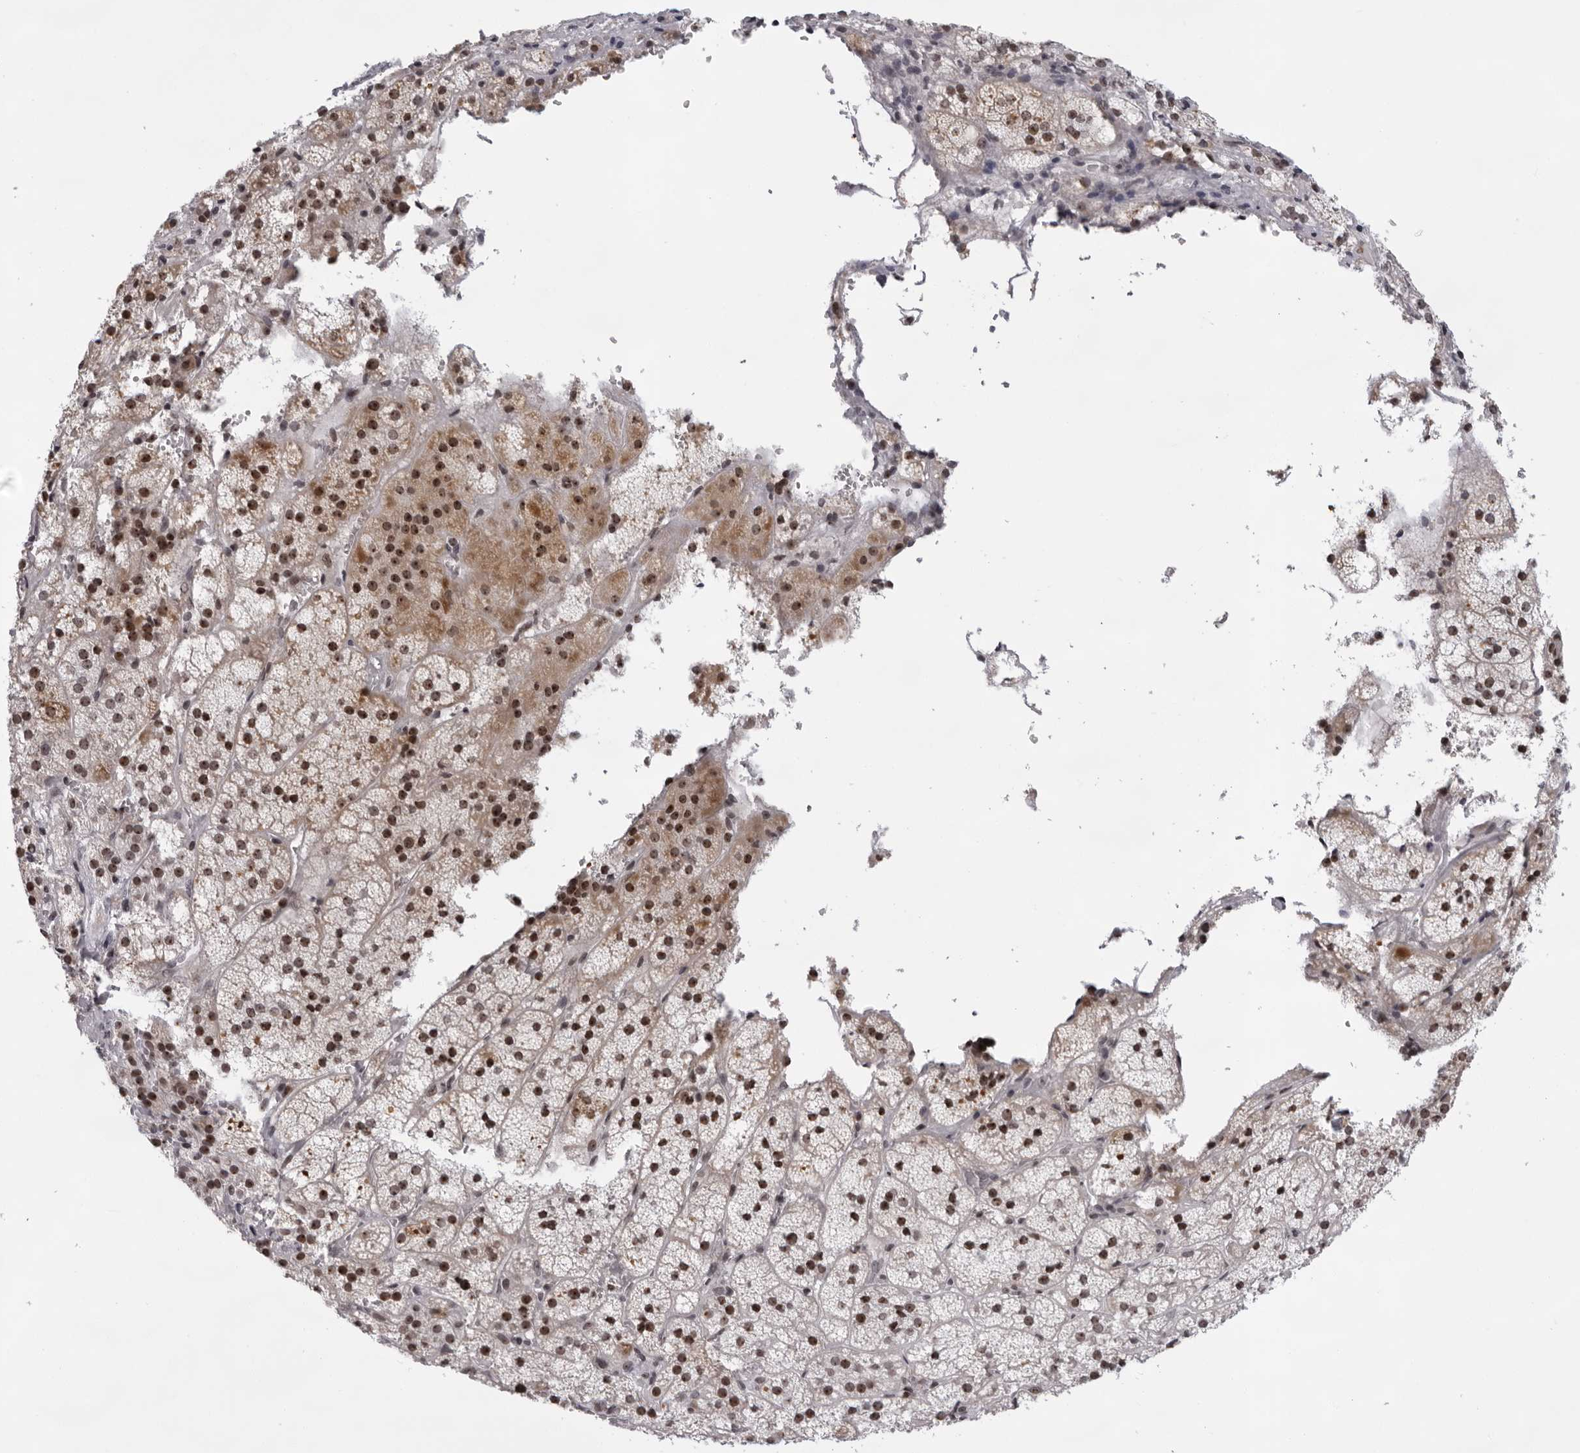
{"staining": {"intensity": "strong", "quantity": ">75%", "location": "cytoplasmic/membranous,nuclear"}, "tissue": "adrenal gland", "cell_type": "Glandular cells", "image_type": "normal", "snomed": [{"axis": "morphology", "description": "Normal tissue, NOS"}, {"axis": "topography", "description": "Adrenal gland"}], "caption": "Protein positivity by immunohistochemistry reveals strong cytoplasmic/membranous,nuclear positivity in about >75% of glandular cells in unremarkable adrenal gland.", "gene": "EXOSC10", "patient": {"sex": "female", "age": 44}}